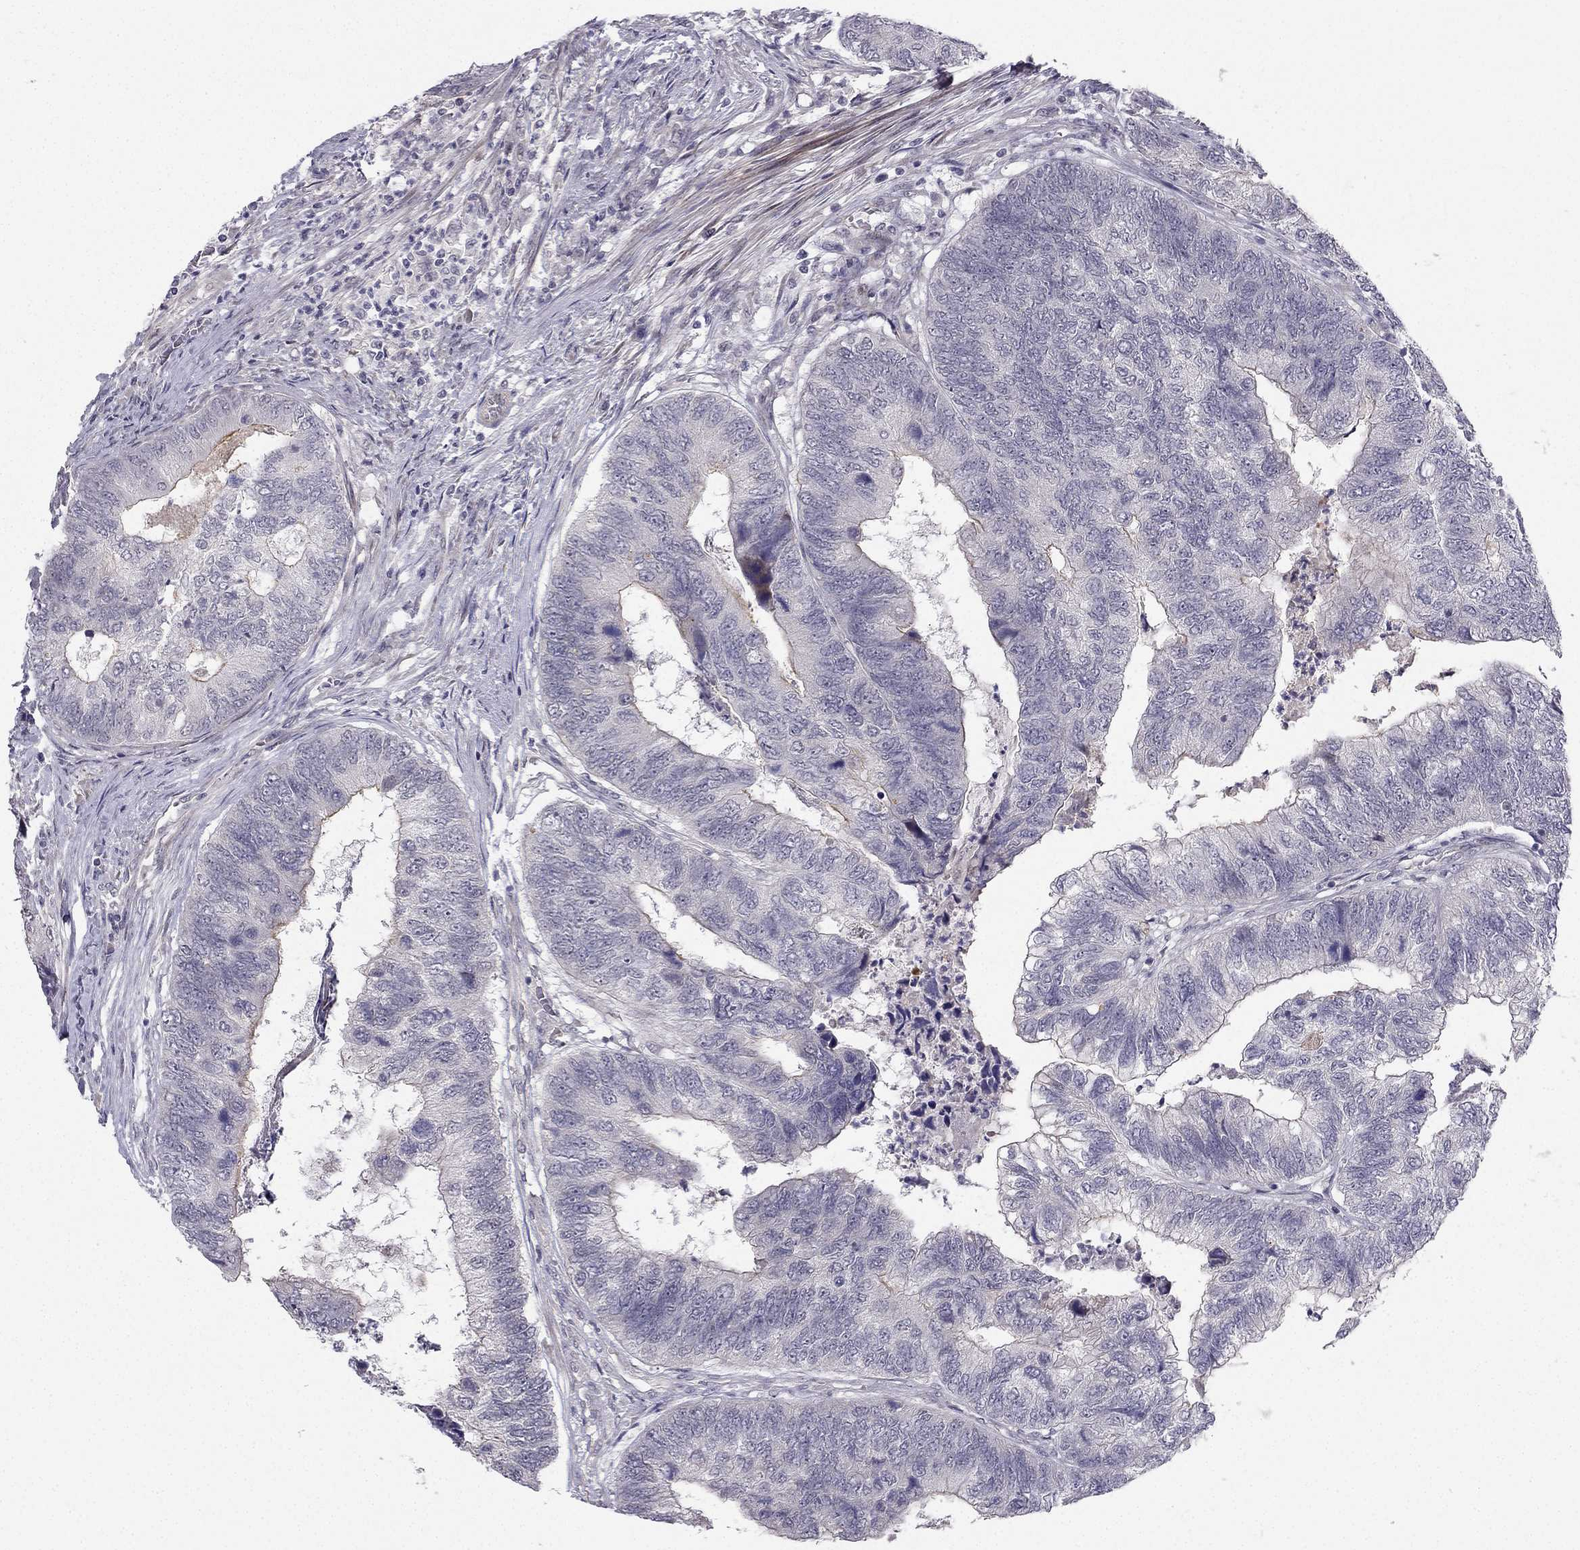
{"staining": {"intensity": "moderate", "quantity": "<25%", "location": "cytoplasmic/membranous"}, "tissue": "colorectal cancer", "cell_type": "Tumor cells", "image_type": "cancer", "snomed": [{"axis": "morphology", "description": "Adenocarcinoma, NOS"}, {"axis": "topography", "description": "Colon"}], "caption": "Approximately <25% of tumor cells in human adenocarcinoma (colorectal) reveal moderate cytoplasmic/membranous protein staining as visualized by brown immunohistochemical staining.", "gene": "CHST8", "patient": {"sex": "female", "age": 67}}